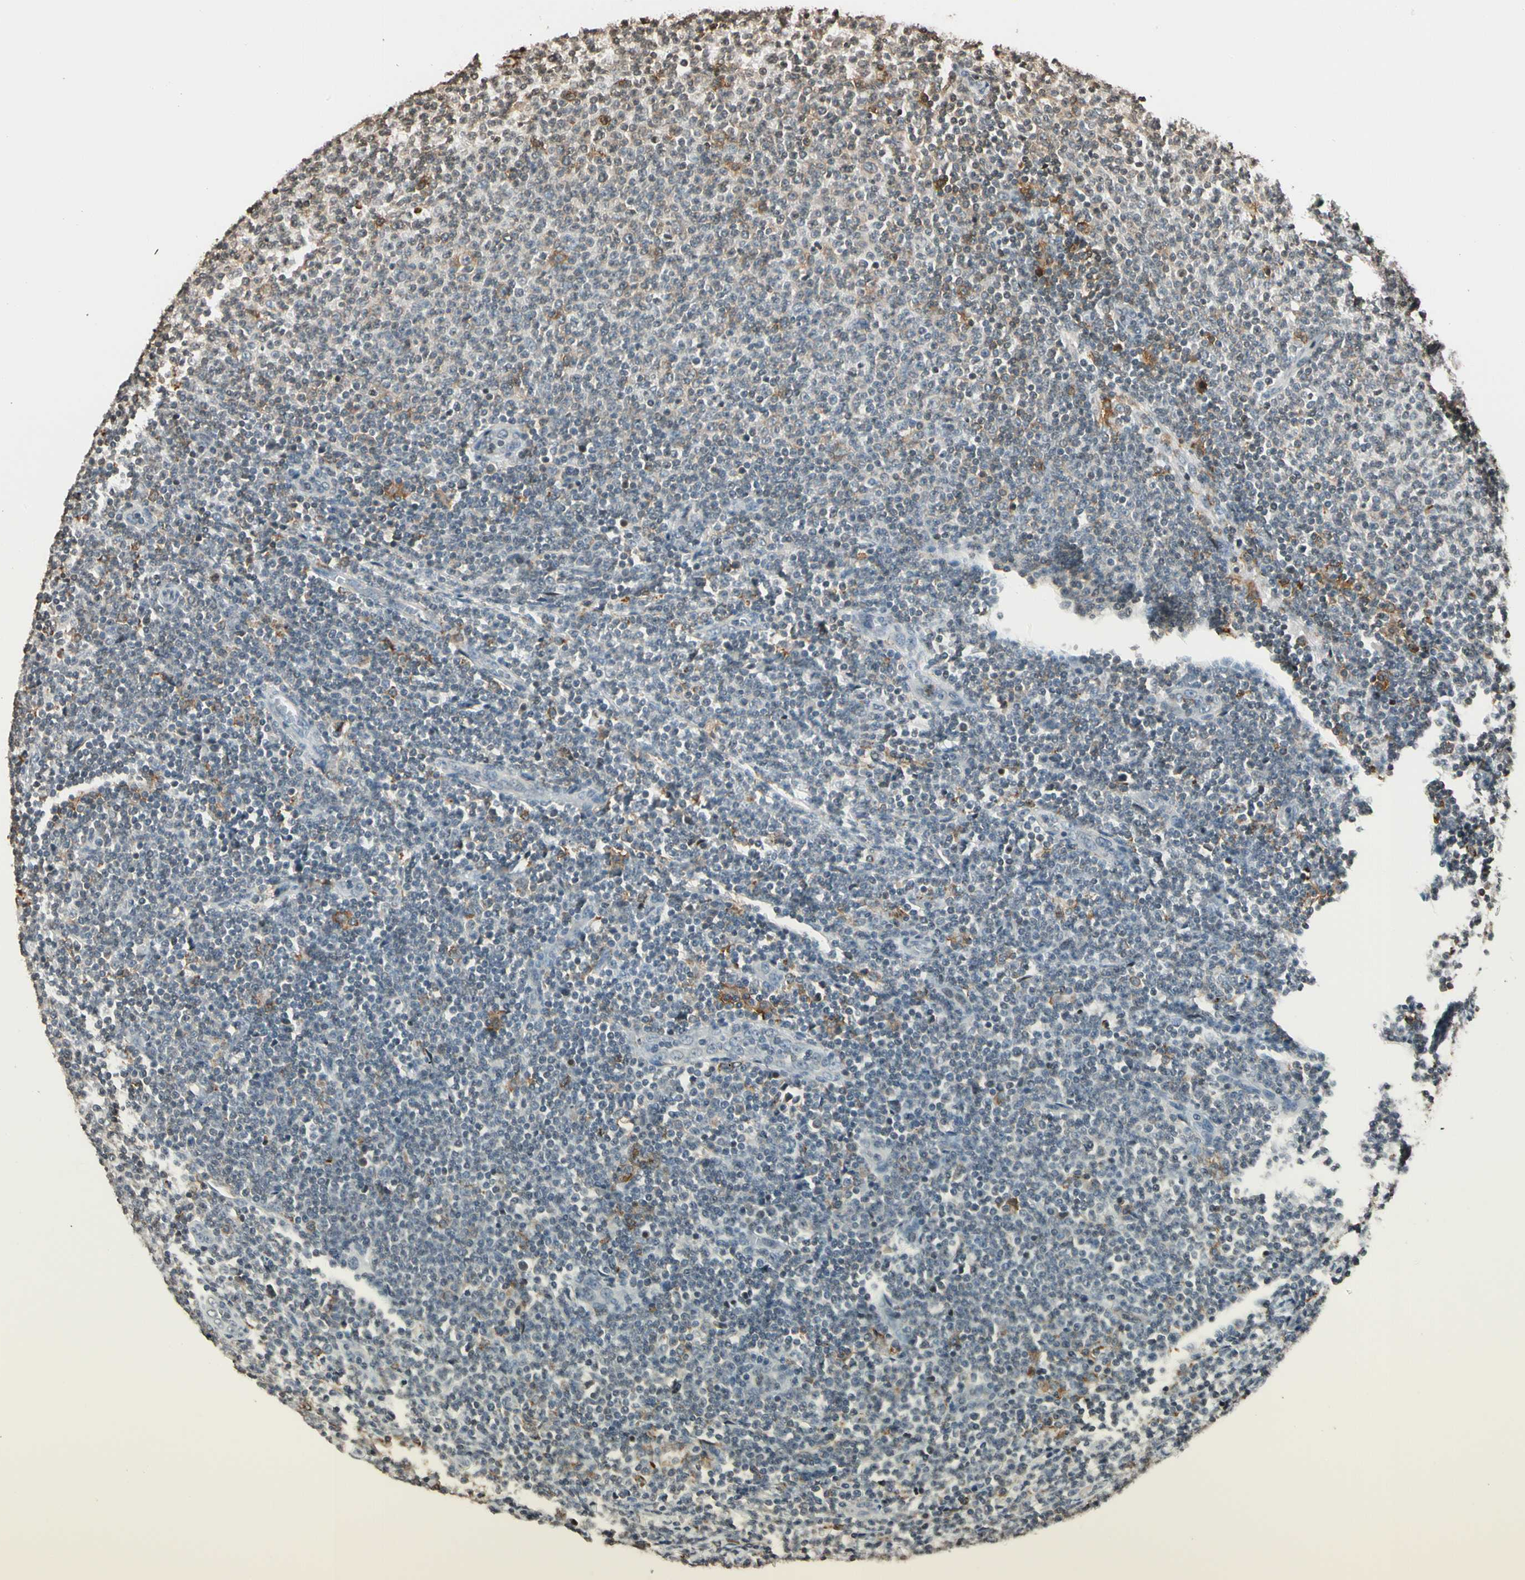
{"staining": {"intensity": "negative", "quantity": "none", "location": "none"}, "tissue": "lymphoma", "cell_type": "Tumor cells", "image_type": "cancer", "snomed": [{"axis": "morphology", "description": "Malignant lymphoma, non-Hodgkin's type, Low grade"}, {"axis": "topography", "description": "Lymph node"}], "caption": "Tumor cells show no significant protein staining in low-grade malignant lymphoma, non-Hodgkin's type.", "gene": "FER", "patient": {"sex": "male", "age": 66}}